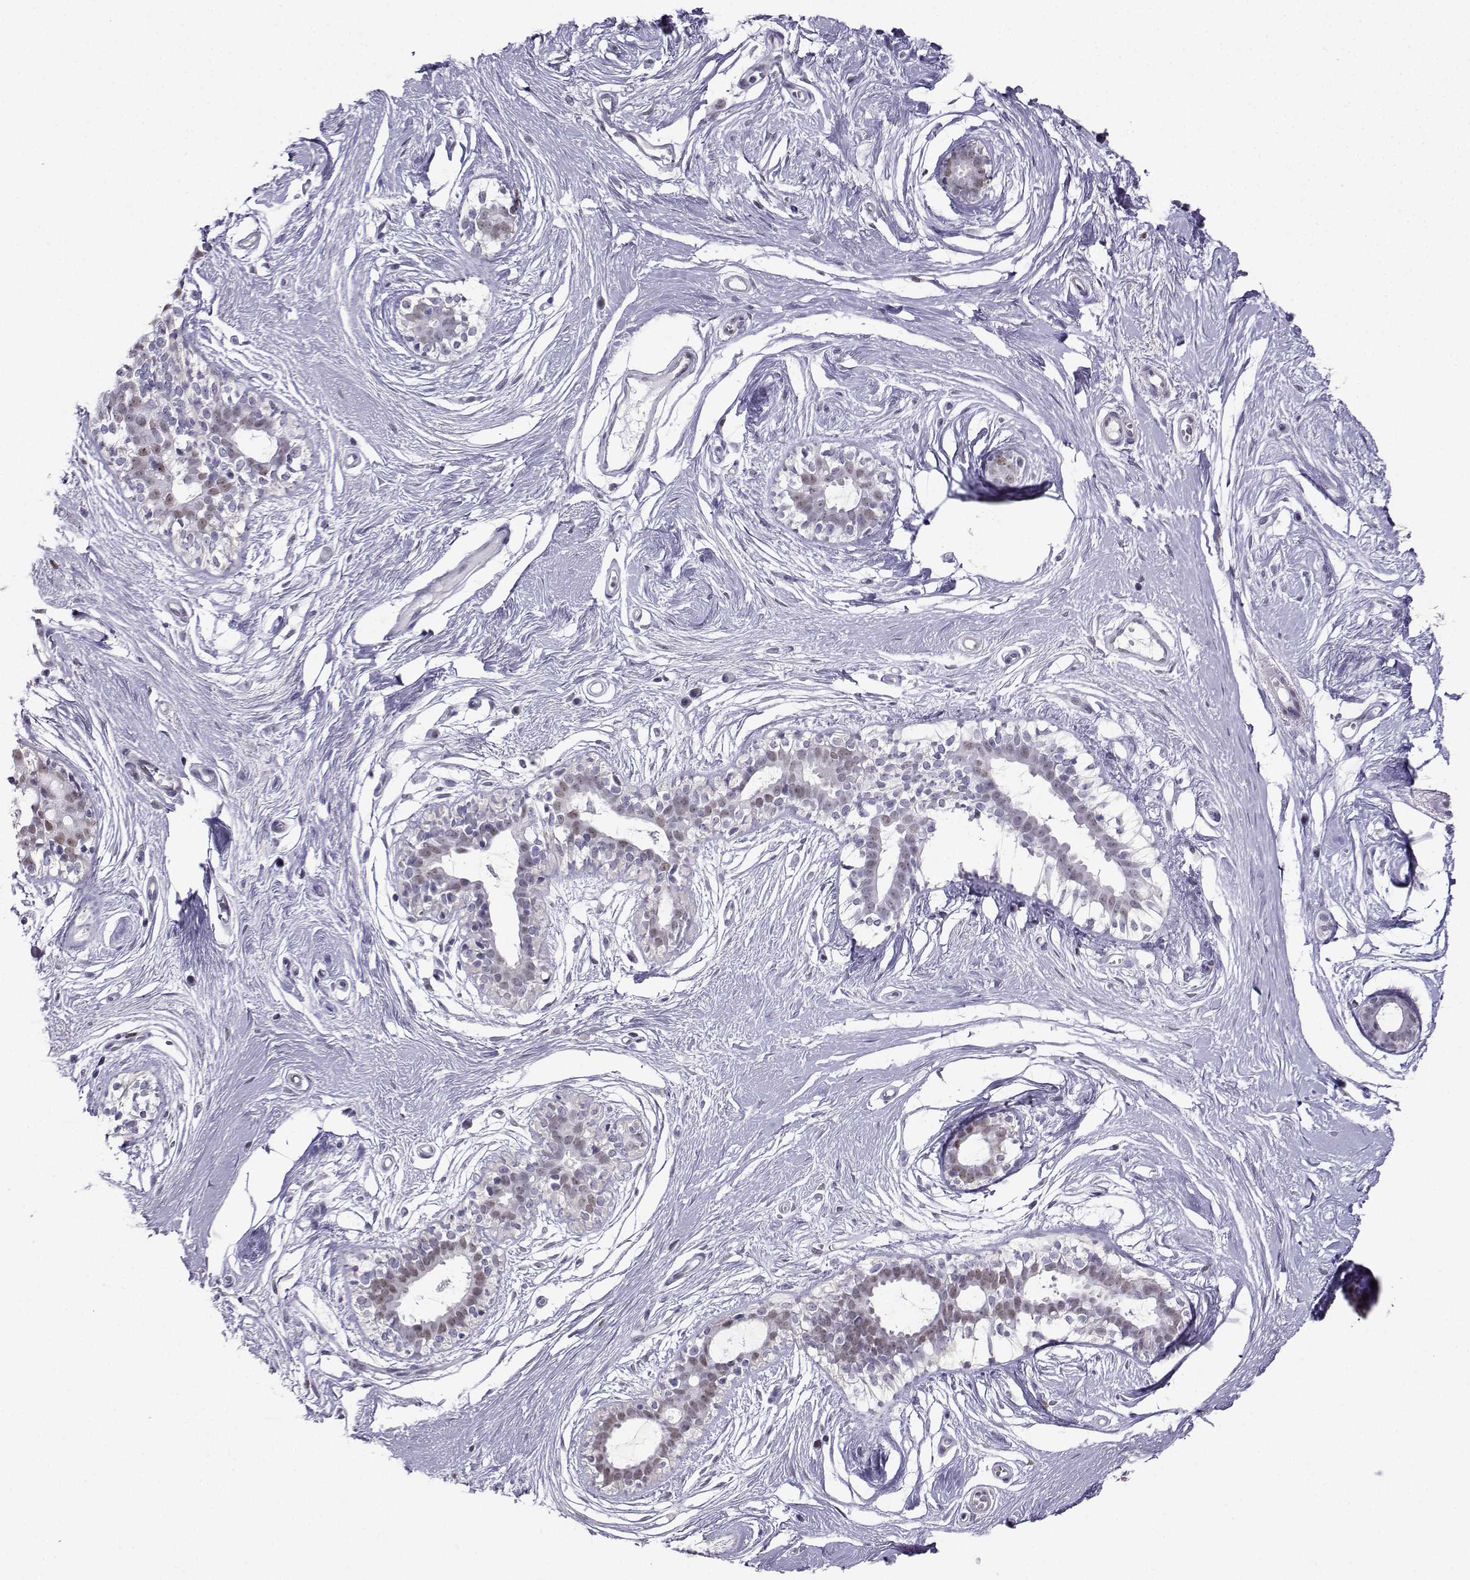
{"staining": {"intensity": "negative", "quantity": "none", "location": "none"}, "tissue": "breast", "cell_type": "Adipocytes", "image_type": "normal", "snomed": [{"axis": "morphology", "description": "Normal tissue, NOS"}, {"axis": "topography", "description": "Breast"}], "caption": "Protein analysis of normal breast demonstrates no significant expression in adipocytes.", "gene": "TEDC2", "patient": {"sex": "female", "age": 49}}